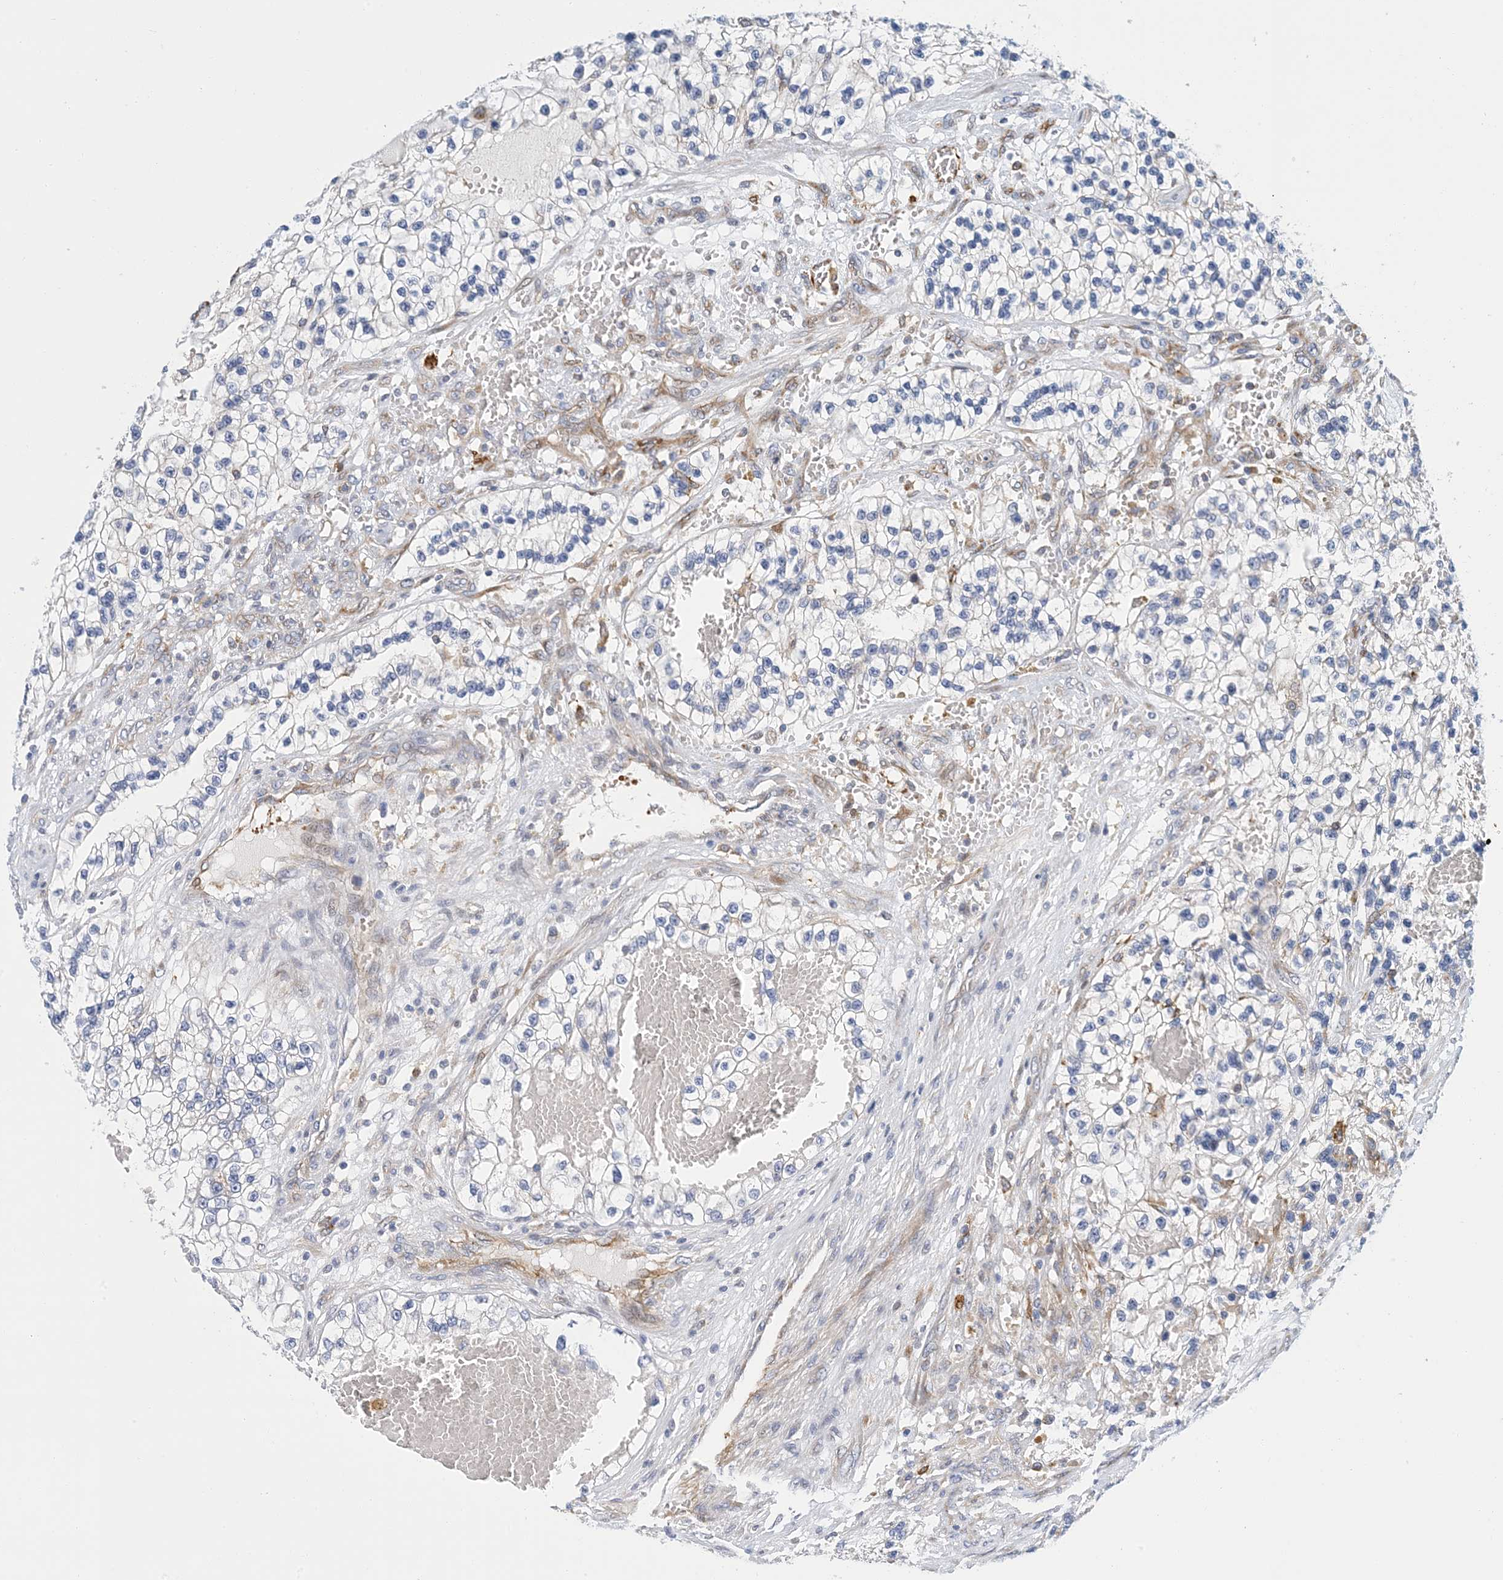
{"staining": {"intensity": "negative", "quantity": "none", "location": "none"}, "tissue": "renal cancer", "cell_type": "Tumor cells", "image_type": "cancer", "snomed": [{"axis": "morphology", "description": "Adenocarcinoma, NOS"}, {"axis": "topography", "description": "Kidney"}], "caption": "Immunohistochemistry (IHC) of renal cancer demonstrates no positivity in tumor cells. (DAB IHC visualized using brightfield microscopy, high magnification).", "gene": "PCDHA2", "patient": {"sex": "female", "age": 57}}